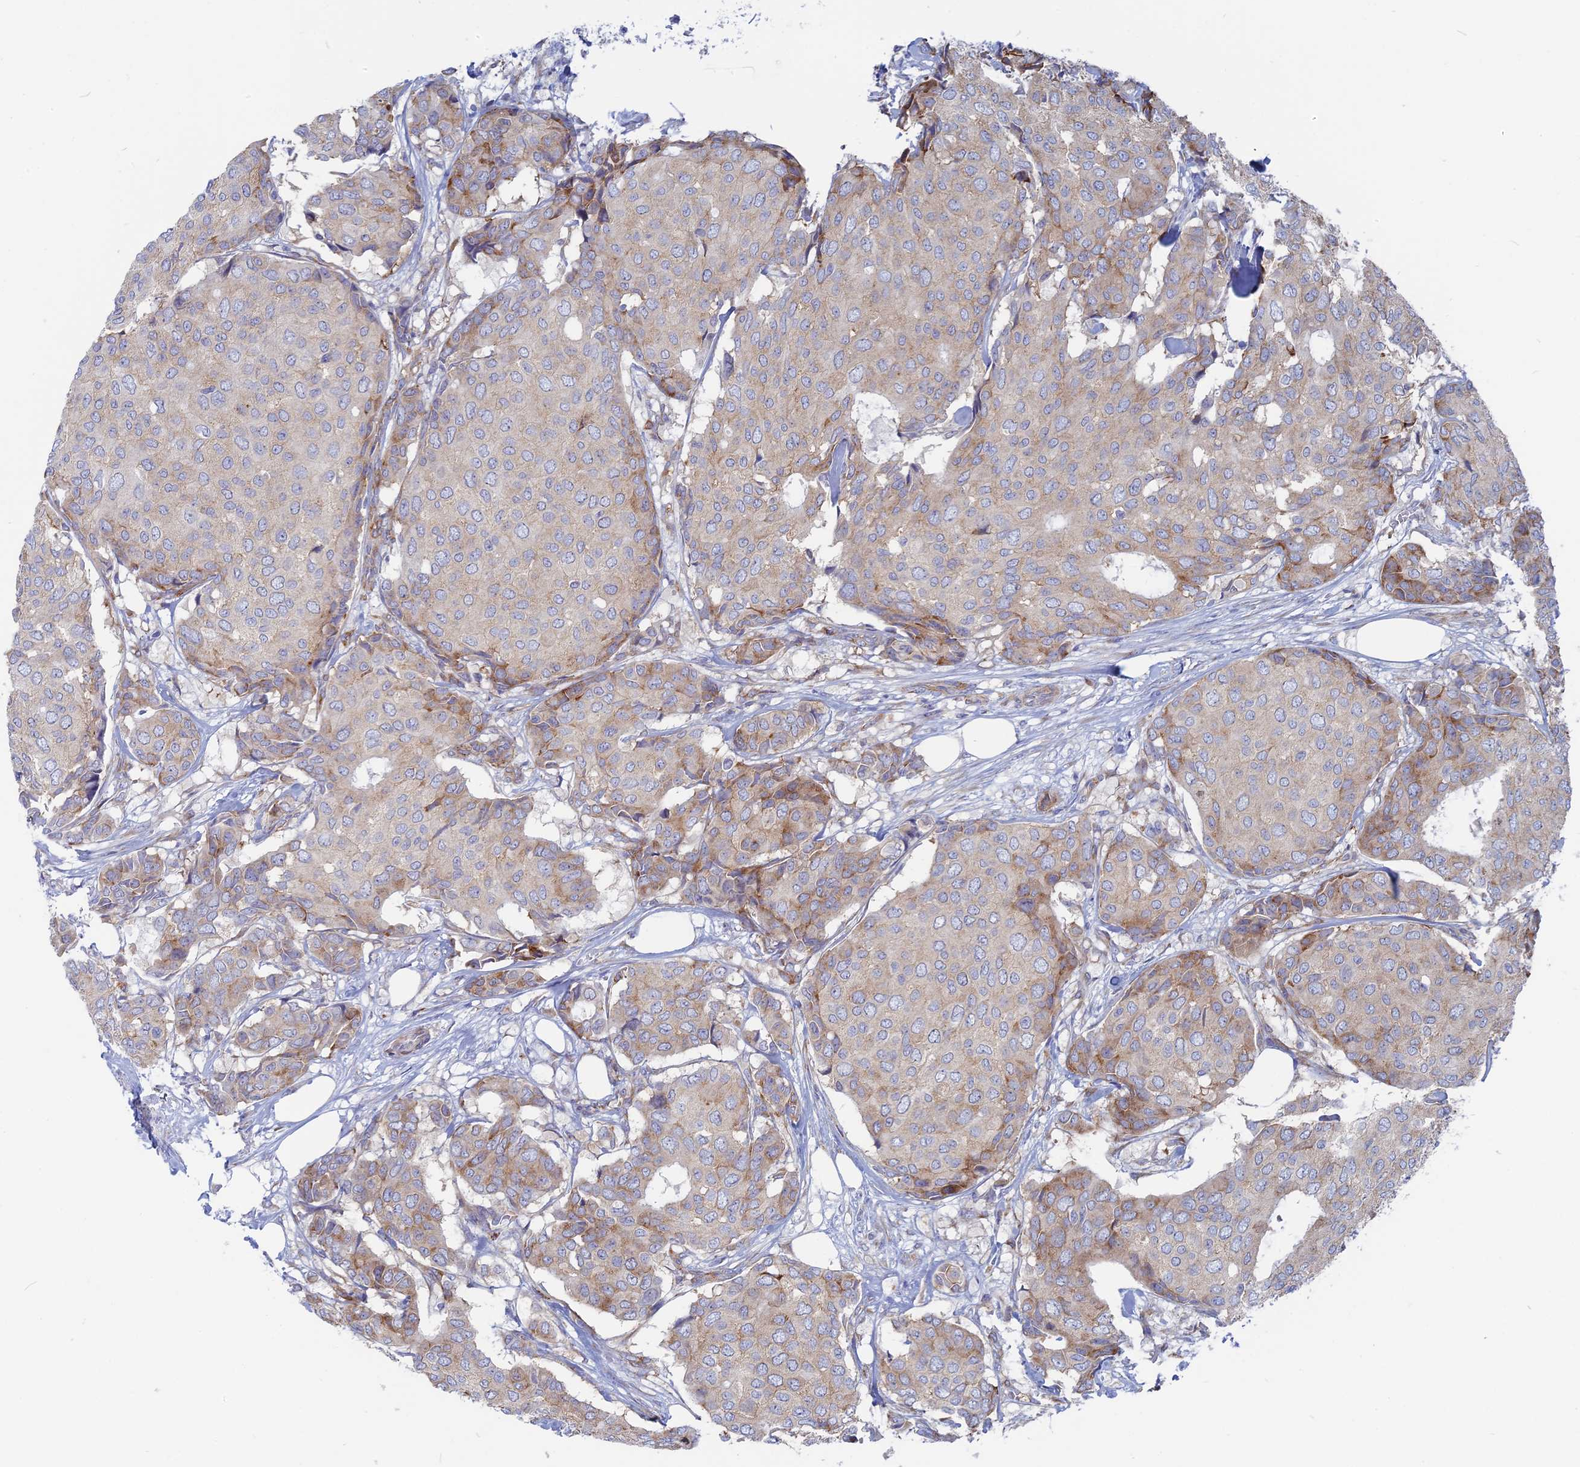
{"staining": {"intensity": "moderate", "quantity": "<25%", "location": "cytoplasmic/membranous"}, "tissue": "breast cancer", "cell_type": "Tumor cells", "image_type": "cancer", "snomed": [{"axis": "morphology", "description": "Duct carcinoma"}, {"axis": "topography", "description": "Breast"}], "caption": "Breast cancer stained with a brown dye reveals moderate cytoplasmic/membranous positive expression in approximately <25% of tumor cells.", "gene": "TBC1D30", "patient": {"sex": "female", "age": 75}}